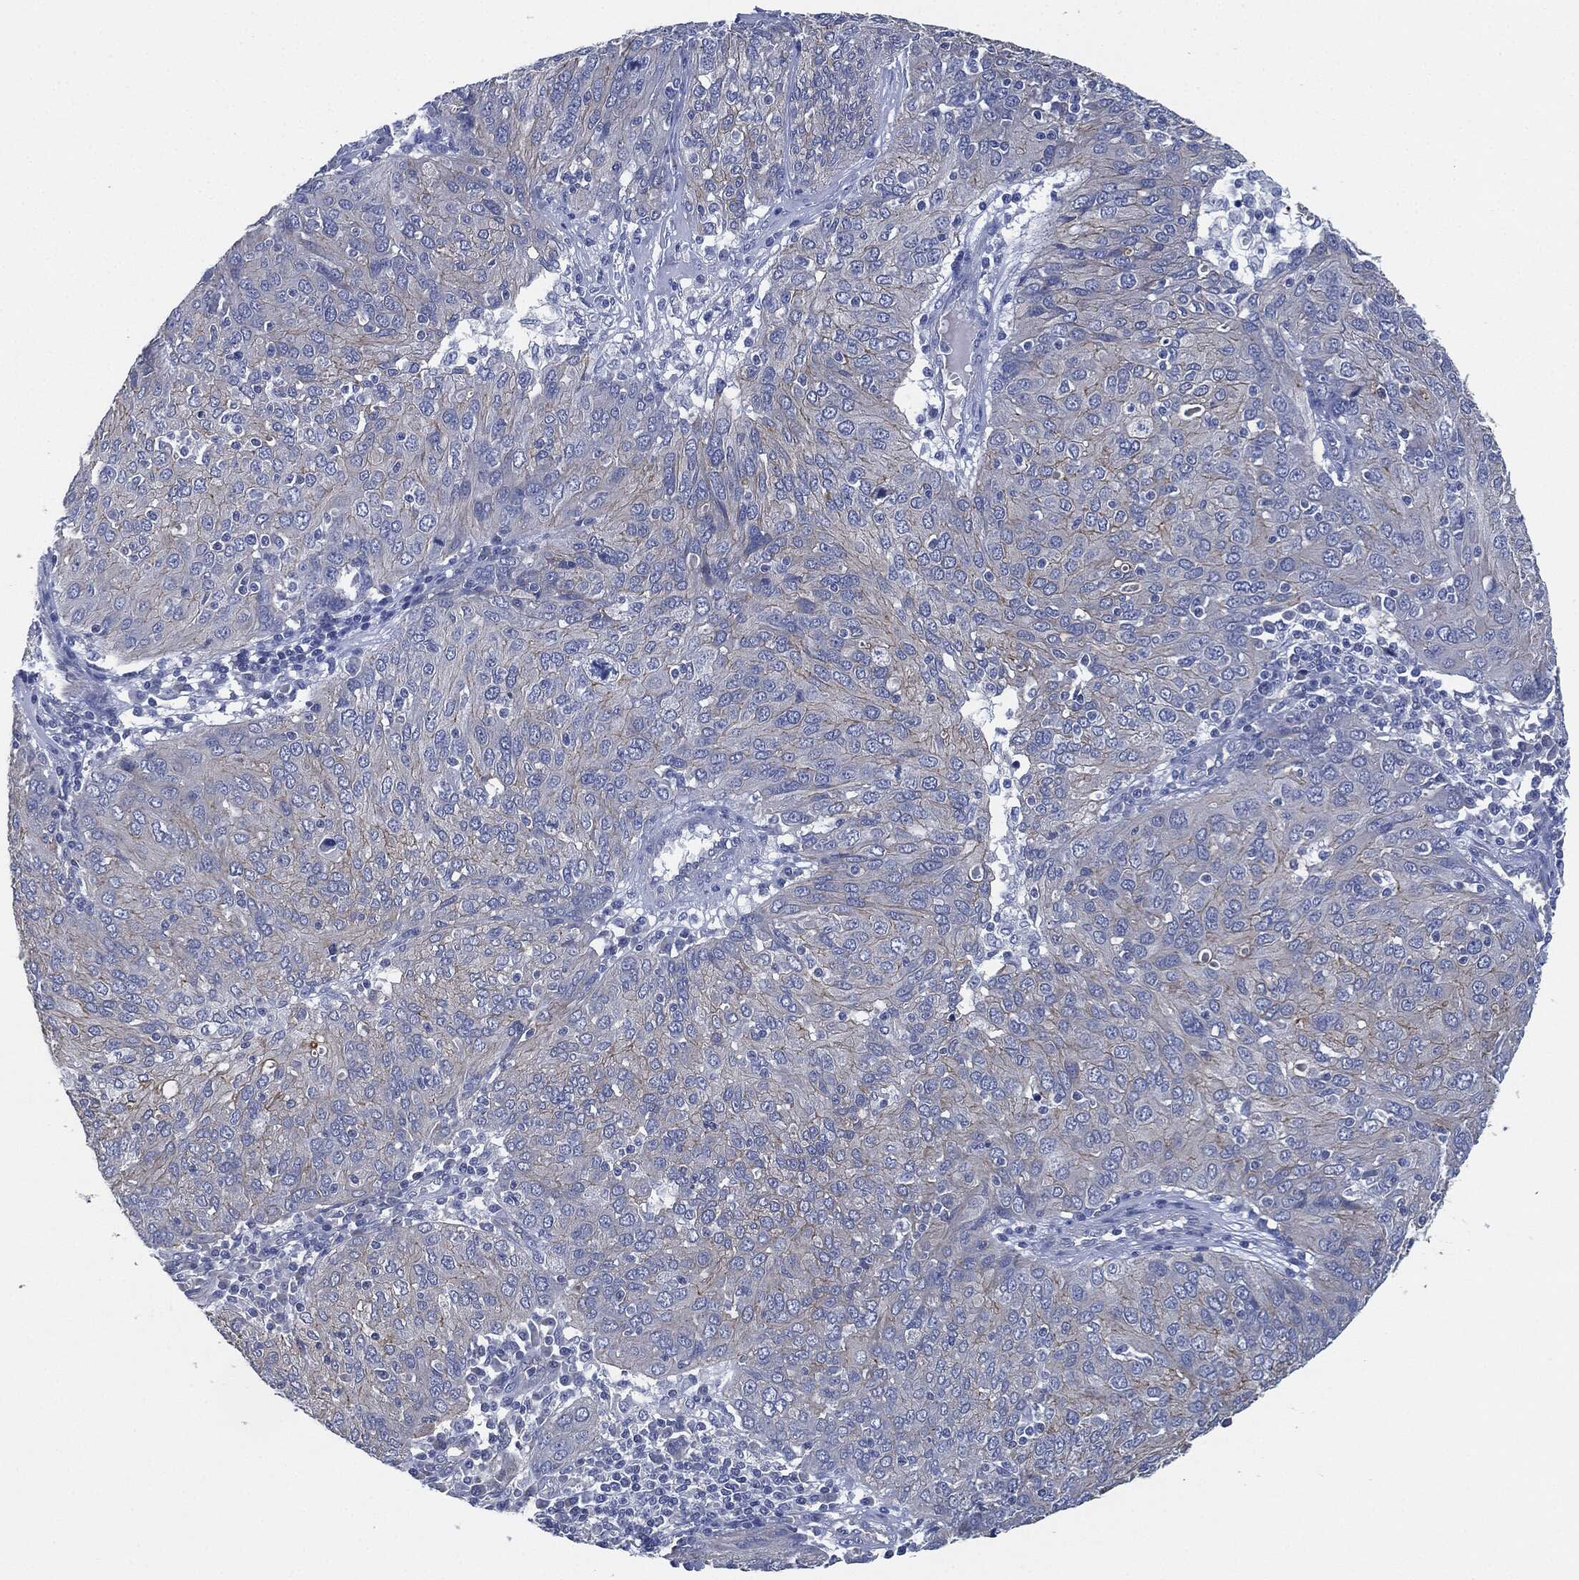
{"staining": {"intensity": "negative", "quantity": "none", "location": "none"}, "tissue": "ovarian cancer", "cell_type": "Tumor cells", "image_type": "cancer", "snomed": [{"axis": "morphology", "description": "Carcinoma, endometroid"}, {"axis": "topography", "description": "Ovary"}], "caption": "This is an immunohistochemistry photomicrograph of ovarian endometroid carcinoma. There is no staining in tumor cells.", "gene": "SHROOM2", "patient": {"sex": "female", "age": 50}}